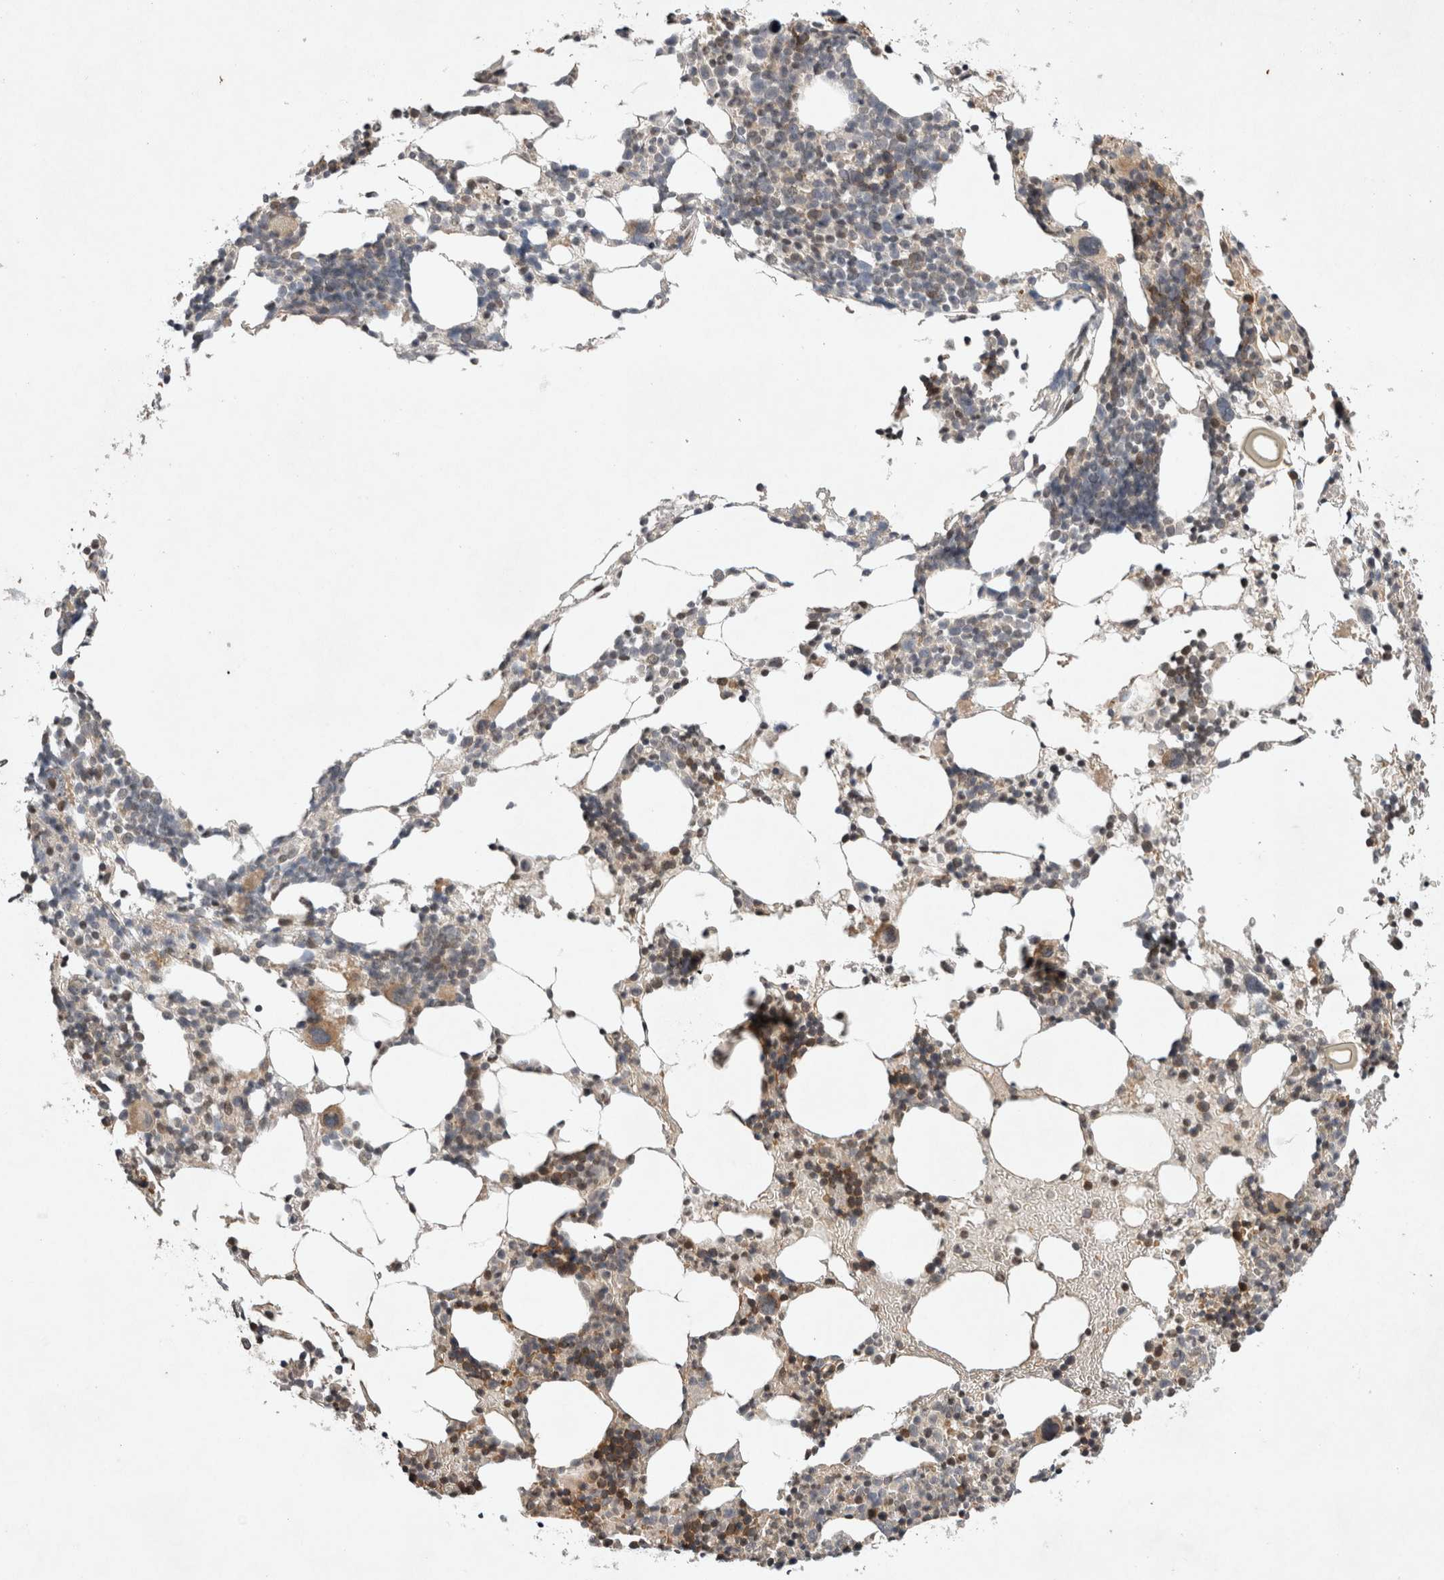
{"staining": {"intensity": "moderate", "quantity": "25%-75%", "location": "cytoplasmic/membranous"}, "tissue": "bone marrow", "cell_type": "Hematopoietic cells", "image_type": "normal", "snomed": [{"axis": "morphology", "description": "Normal tissue, NOS"}, {"axis": "morphology", "description": "Inflammation, NOS"}, {"axis": "topography", "description": "Bone marrow"}], "caption": "Normal bone marrow was stained to show a protein in brown. There is medium levels of moderate cytoplasmic/membranous positivity in approximately 25%-75% of hematopoietic cells. (DAB (3,3'-diaminobenzidine) IHC with brightfield microscopy, high magnification).", "gene": "EIF2AK1", "patient": {"sex": "male", "age": 44}}